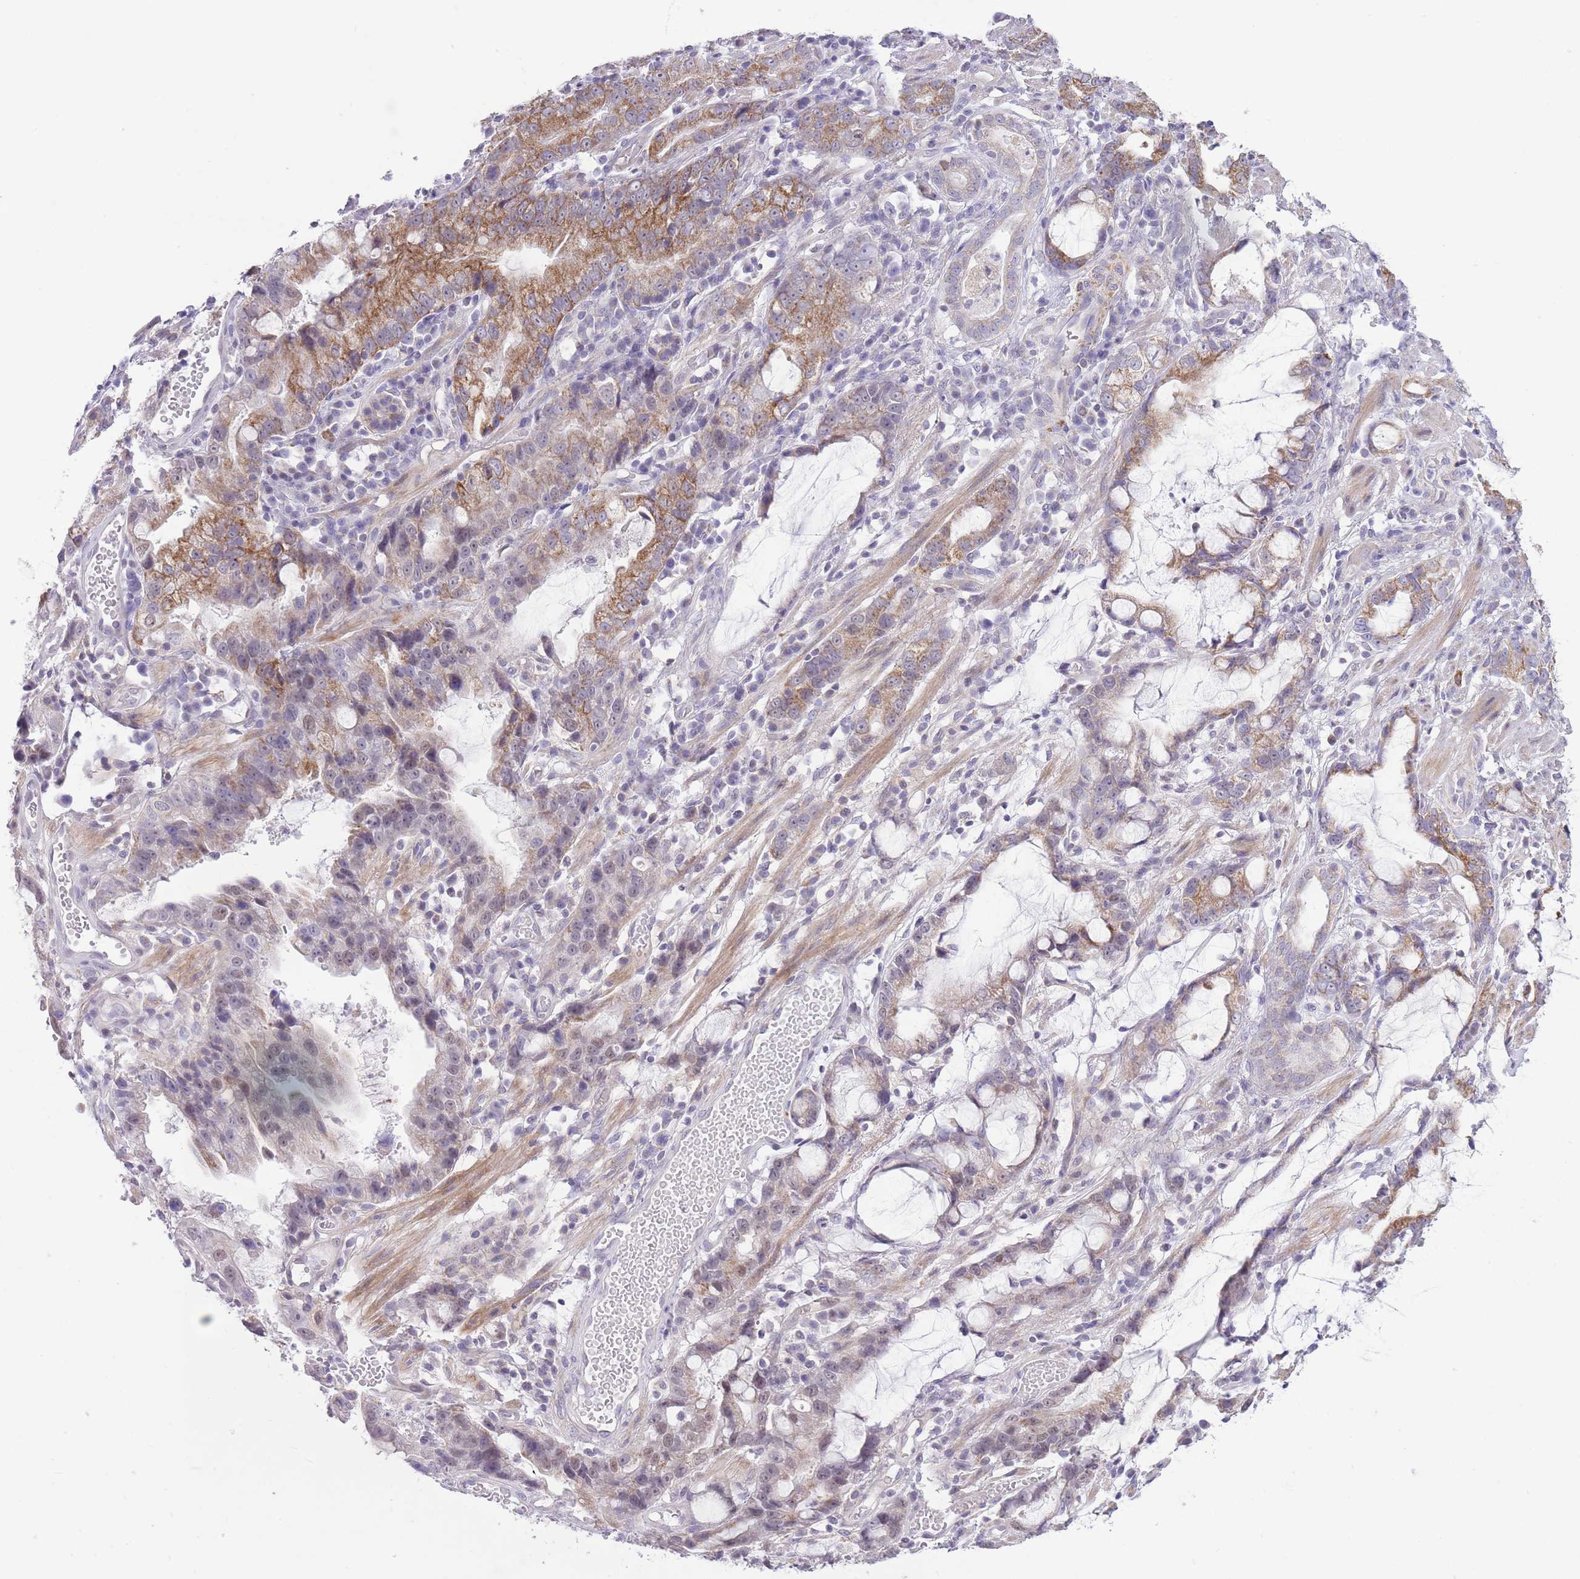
{"staining": {"intensity": "moderate", "quantity": "25%-75%", "location": "cytoplasmic/membranous"}, "tissue": "stomach cancer", "cell_type": "Tumor cells", "image_type": "cancer", "snomed": [{"axis": "morphology", "description": "Adenocarcinoma, NOS"}, {"axis": "topography", "description": "Stomach"}], "caption": "This image exhibits immunohistochemistry (IHC) staining of stomach cancer, with medium moderate cytoplasmic/membranous expression in about 25%-75% of tumor cells.", "gene": "ZBTB24", "patient": {"sex": "male", "age": 55}}